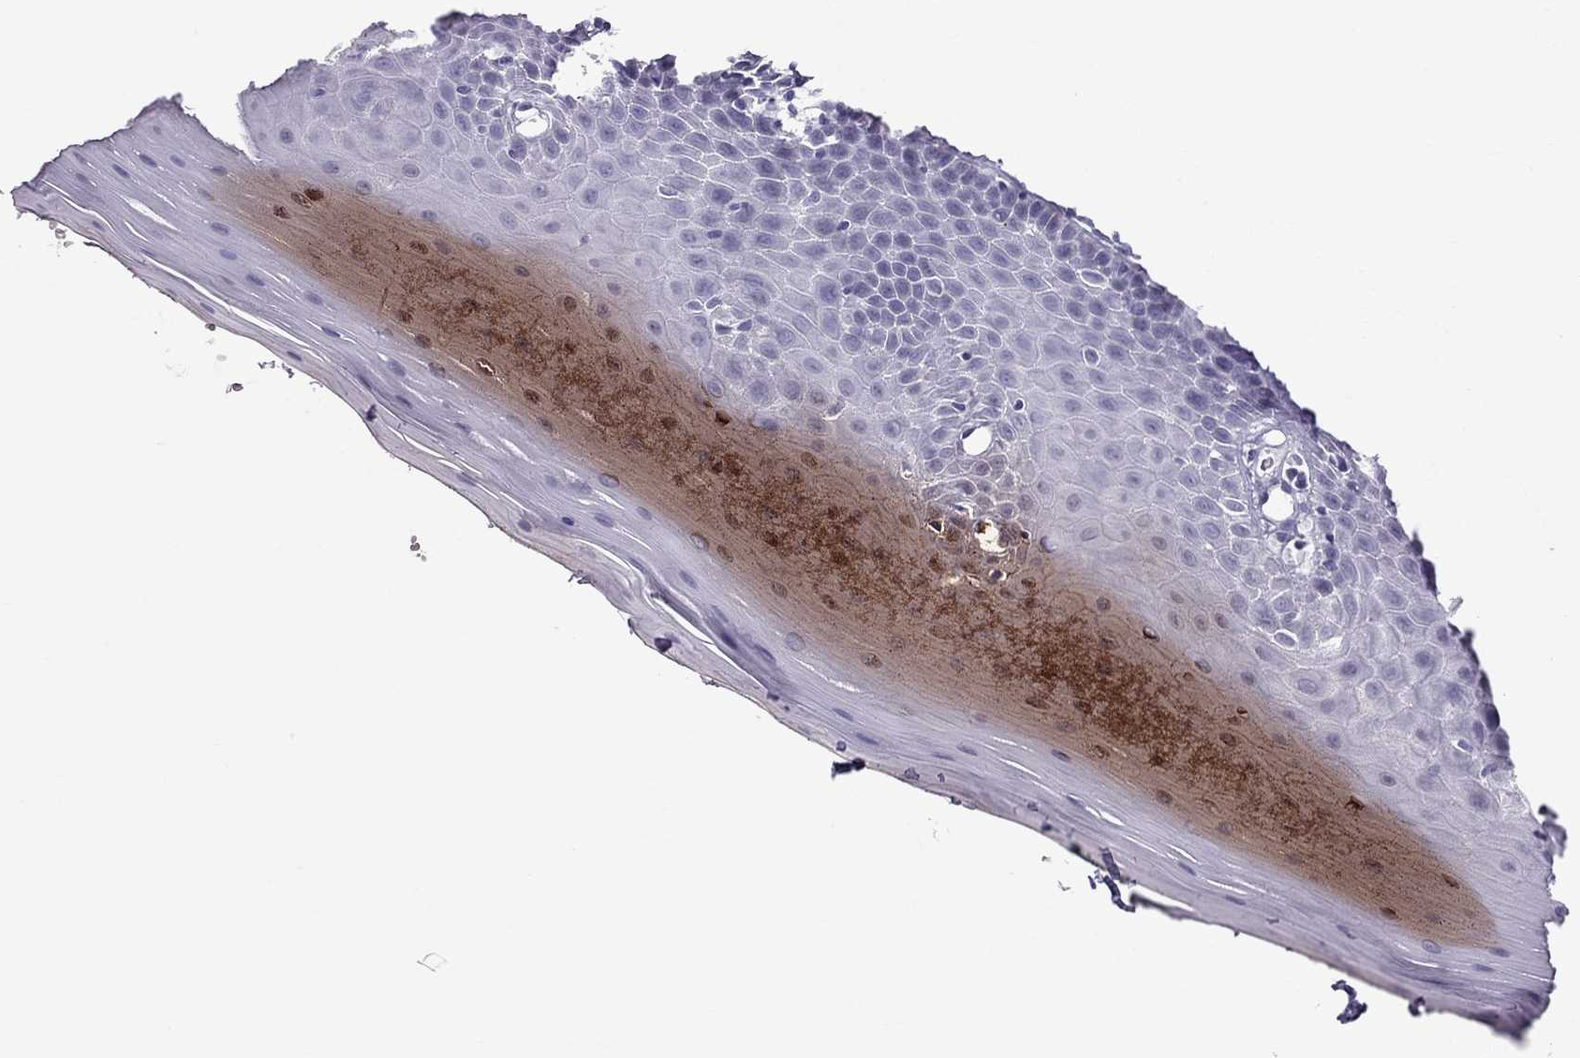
{"staining": {"intensity": "negative", "quantity": "none", "location": "none"}, "tissue": "oral mucosa", "cell_type": "Squamous epithelial cells", "image_type": "normal", "snomed": [{"axis": "morphology", "description": "Normal tissue, NOS"}, {"axis": "topography", "description": "Oral tissue"}], "caption": "Squamous epithelial cells show no significant expression in normal oral mucosa. (DAB immunohistochemistry, high magnification).", "gene": "TEX14", "patient": {"sex": "male", "age": 81}}